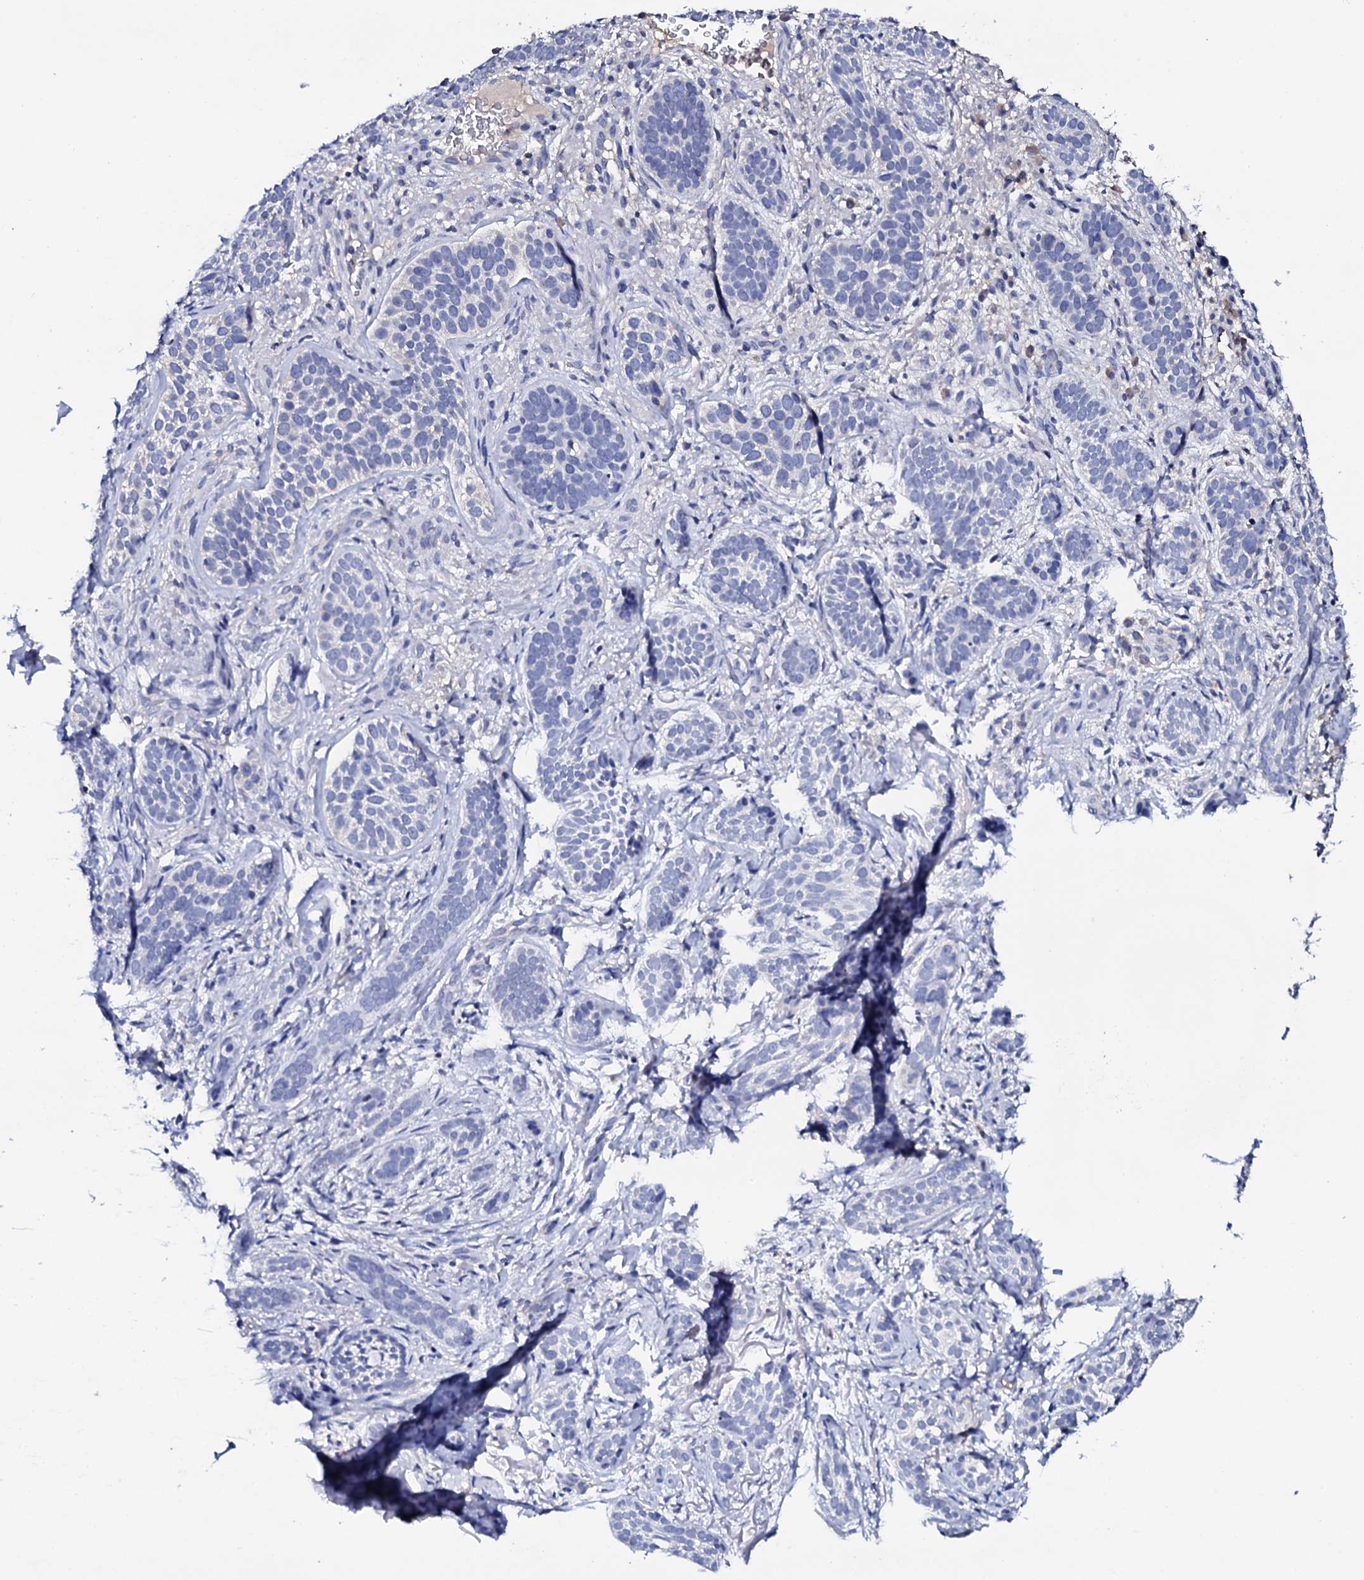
{"staining": {"intensity": "negative", "quantity": "none", "location": "none"}, "tissue": "skin cancer", "cell_type": "Tumor cells", "image_type": "cancer", "snomed": [{"axis": "morphology", "description": "Basal cell carcinoma"}, {"axis": "topography", "description": "Skin"}], "caption": "DAB (3,3'-diaminobenzidine) immunohistochemical staining of basal cell carcinoma (skin) shows no significant expression in tumor cells.", "gene": "TCAF2", "patient": {"sex": "male", "age": 71}}